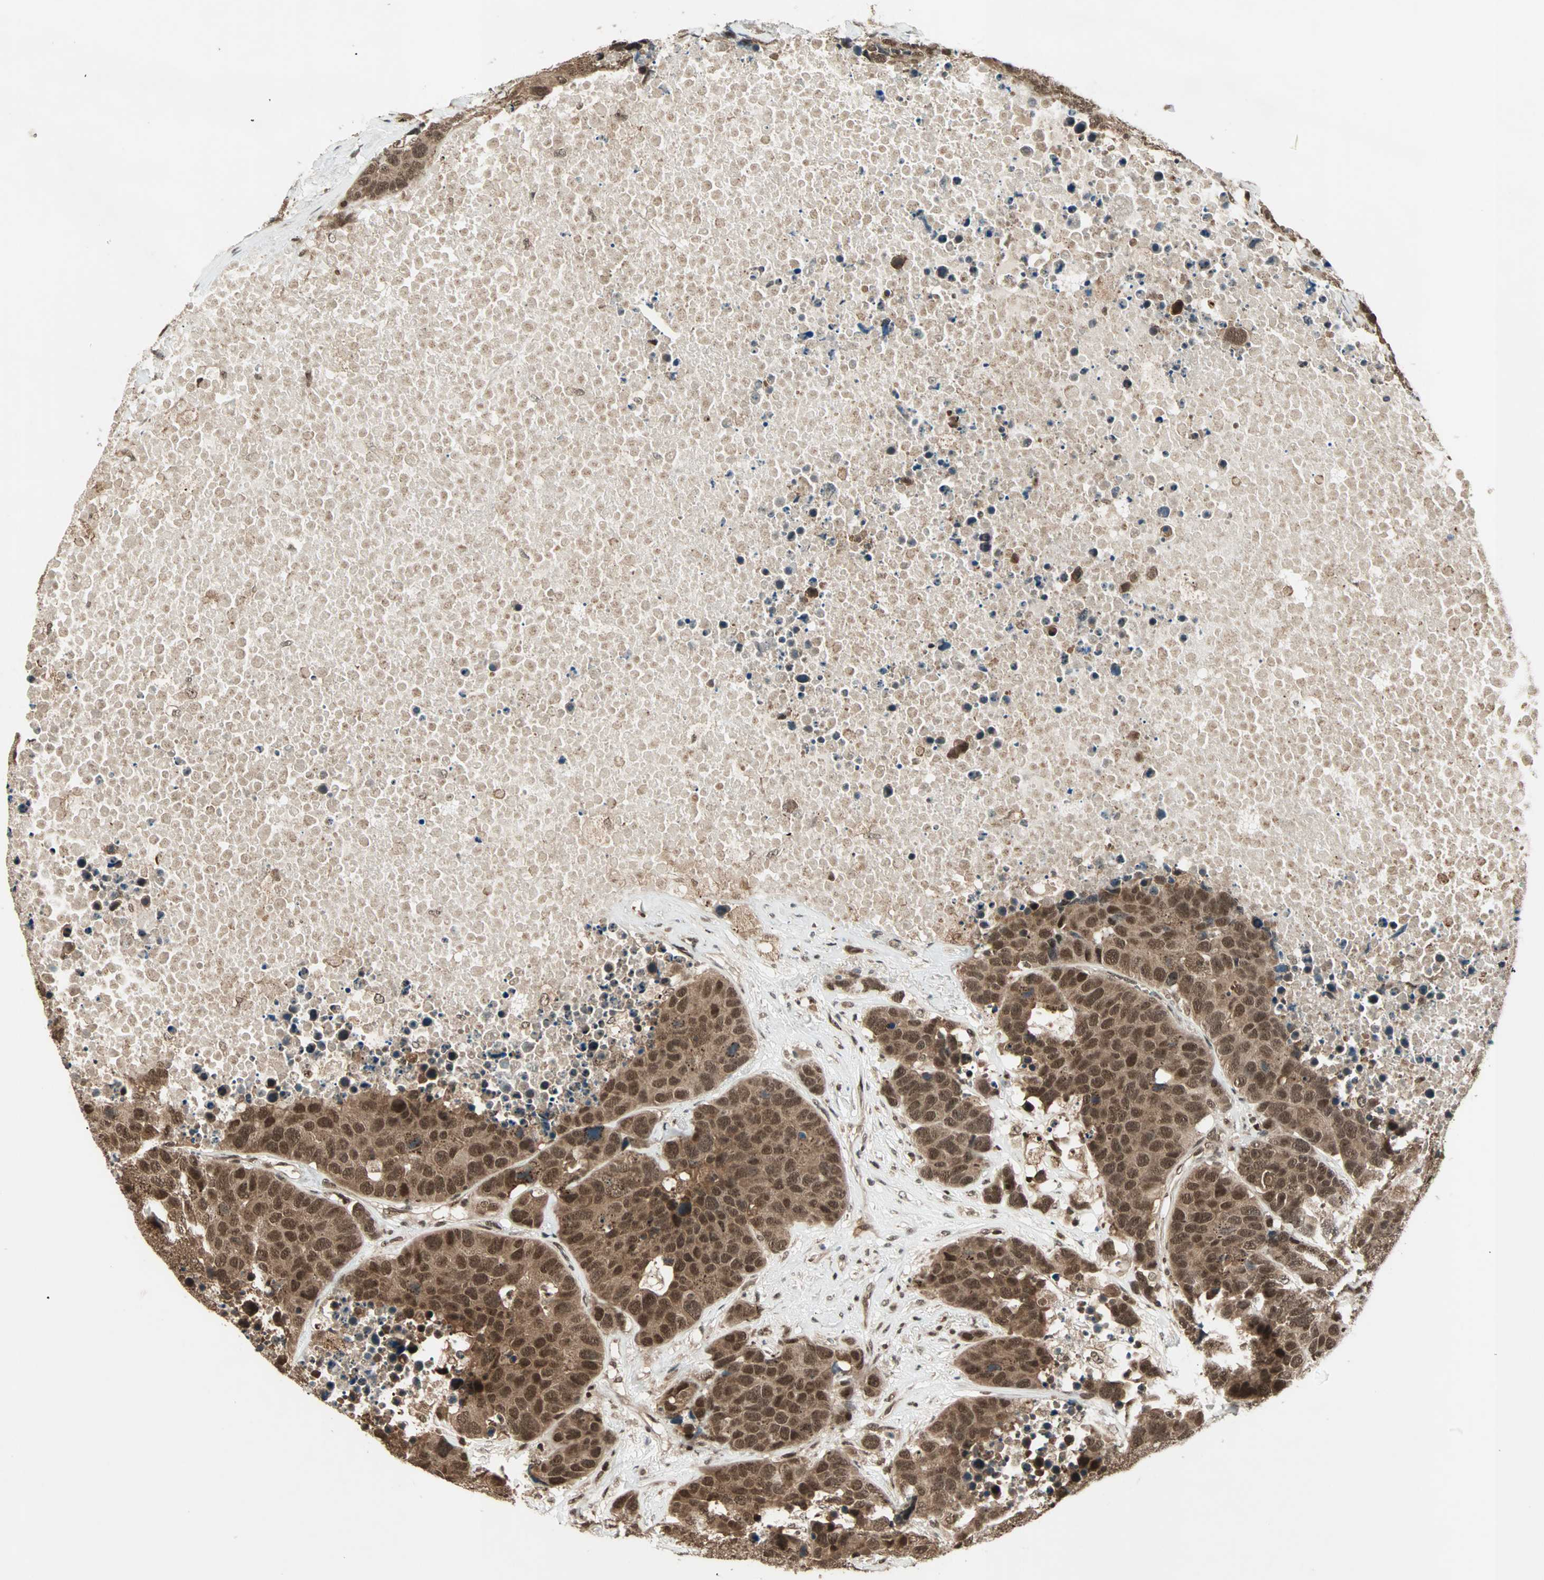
{"staining": {"intensity": "strong", "quantity": ">75%", "location": "cytoplasmic/membranous,nuclear"}, "tissue": "carcinoid", "cell_type": "Tumor cells", "image_type": "cancer", "snomed": [{"axis": "morphology", "description": "Carcinoid, malignant, NOS"}, {"axis": "topography", "description": "Lung"}], "caption": "DAB (3,3'-diaminobenzidine) immunohistochemical staining of human carcinoid (malignant) exhibits strong cytoplasmic/membranous and nuclear protein expression in approximately >75% of tumor cells.", "gene": "ZNF44", "patient": {"sex": "male", "age": 60}}